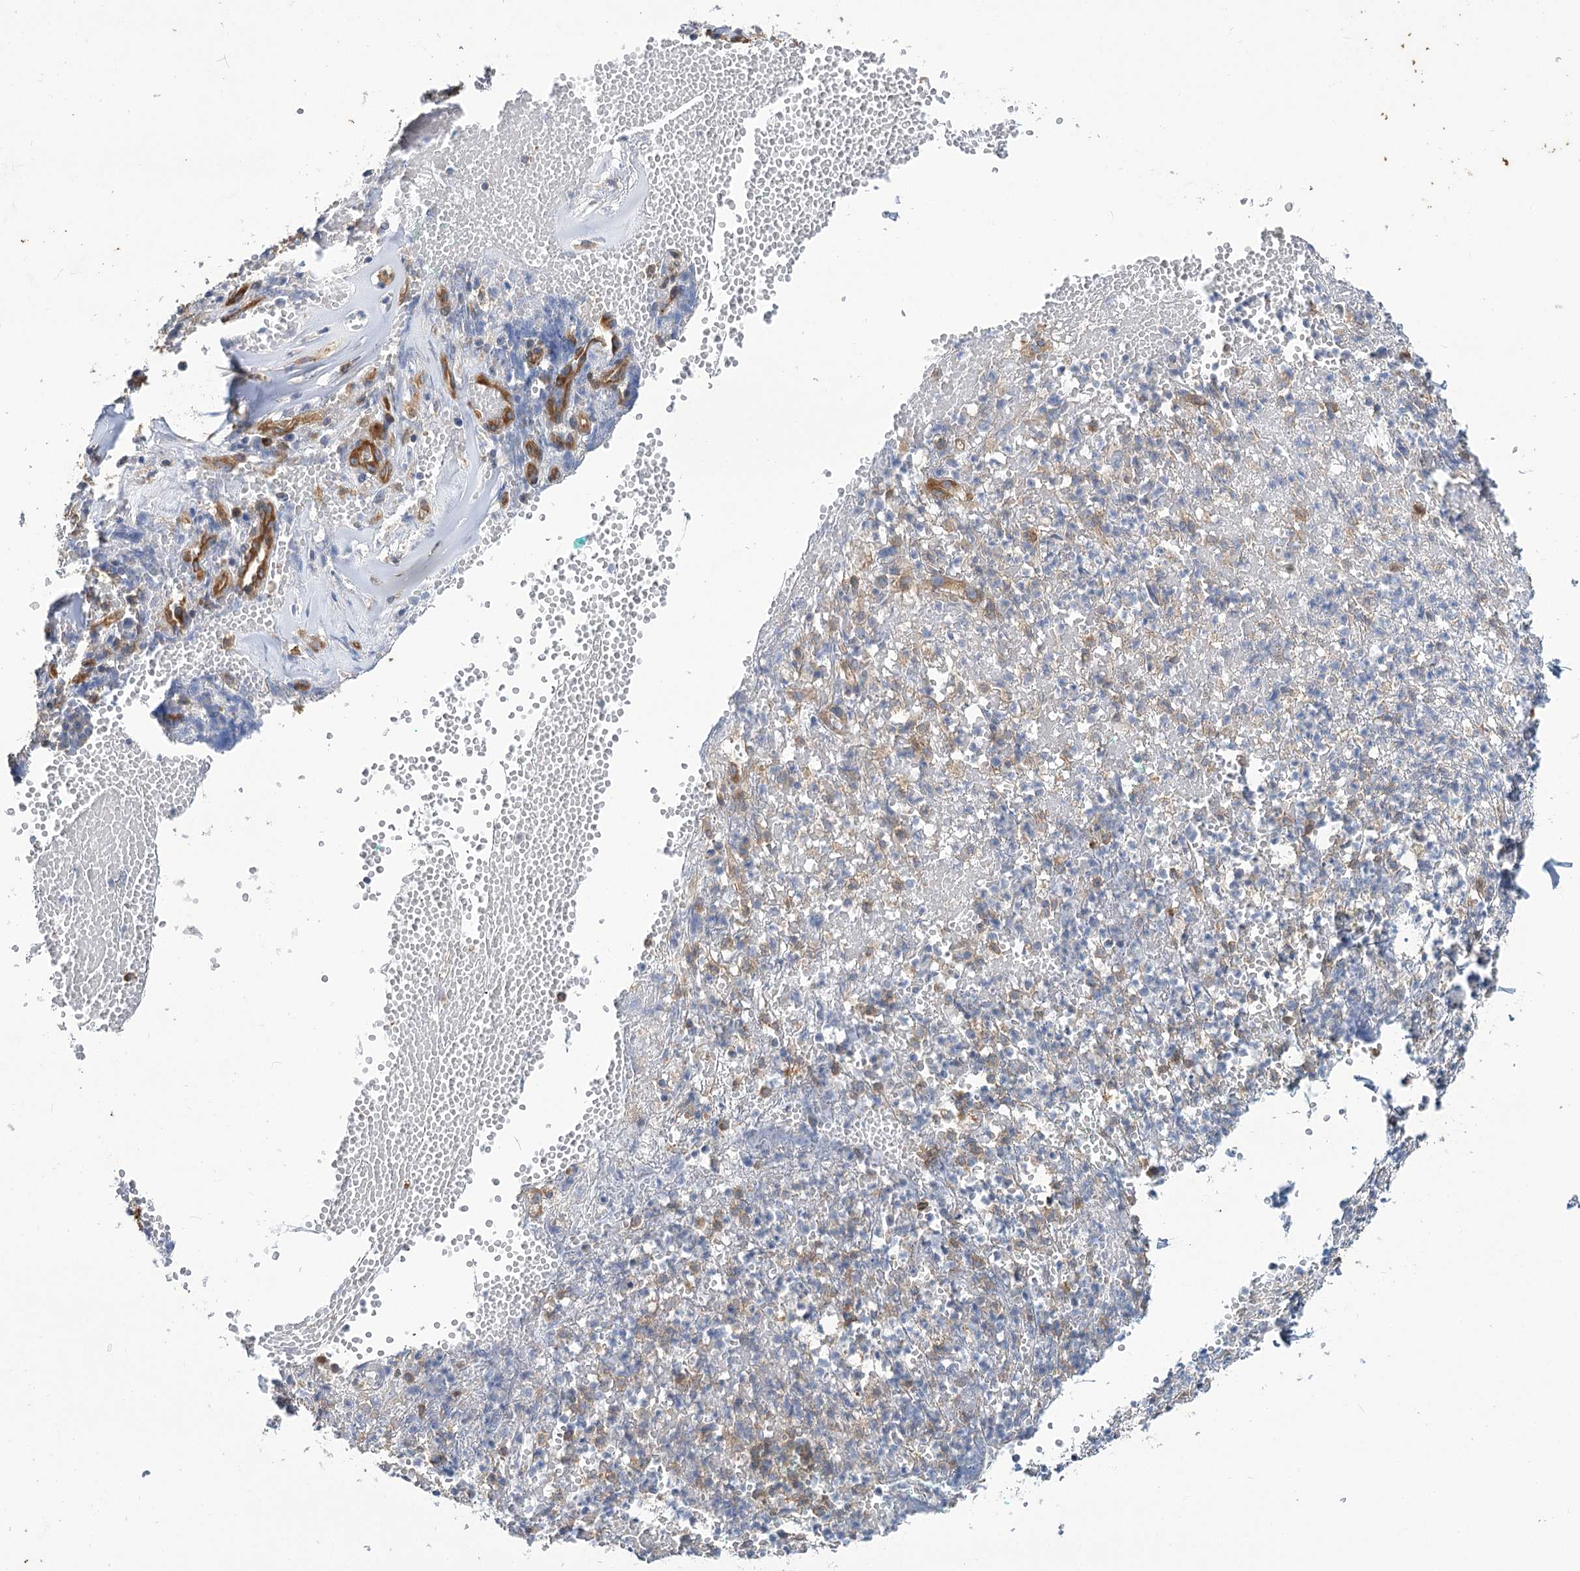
{"staining": {"intensity": "negative", "quantity": "none", "location": "none"}, "tissue": "adipose tissue", "cell_type": "Adipocytes", "image_type": "normal", "snomed": [{"axis": "morphology", "description": "Normal tissue, NOS"}, {"axis": "morphology", "description": "Basal cell carcinoma"}, {"axis": "topography", "description": "Cartilage tissue"}, {"axis": "topography", "description": "Nasopharynx"}, {"axis": "topography", "description": "Oral tissue"}], "caption": "High magnification brightfield microscopy of unremarkable adipose tissue stained with DAB (3,3'-diaminobenzidine) (brown) and counterstained with hematoxylin (blue): adipocytes show no significant positivity.", "gene": "GUSB", "patient": {"sex": "female", "age": 77}}